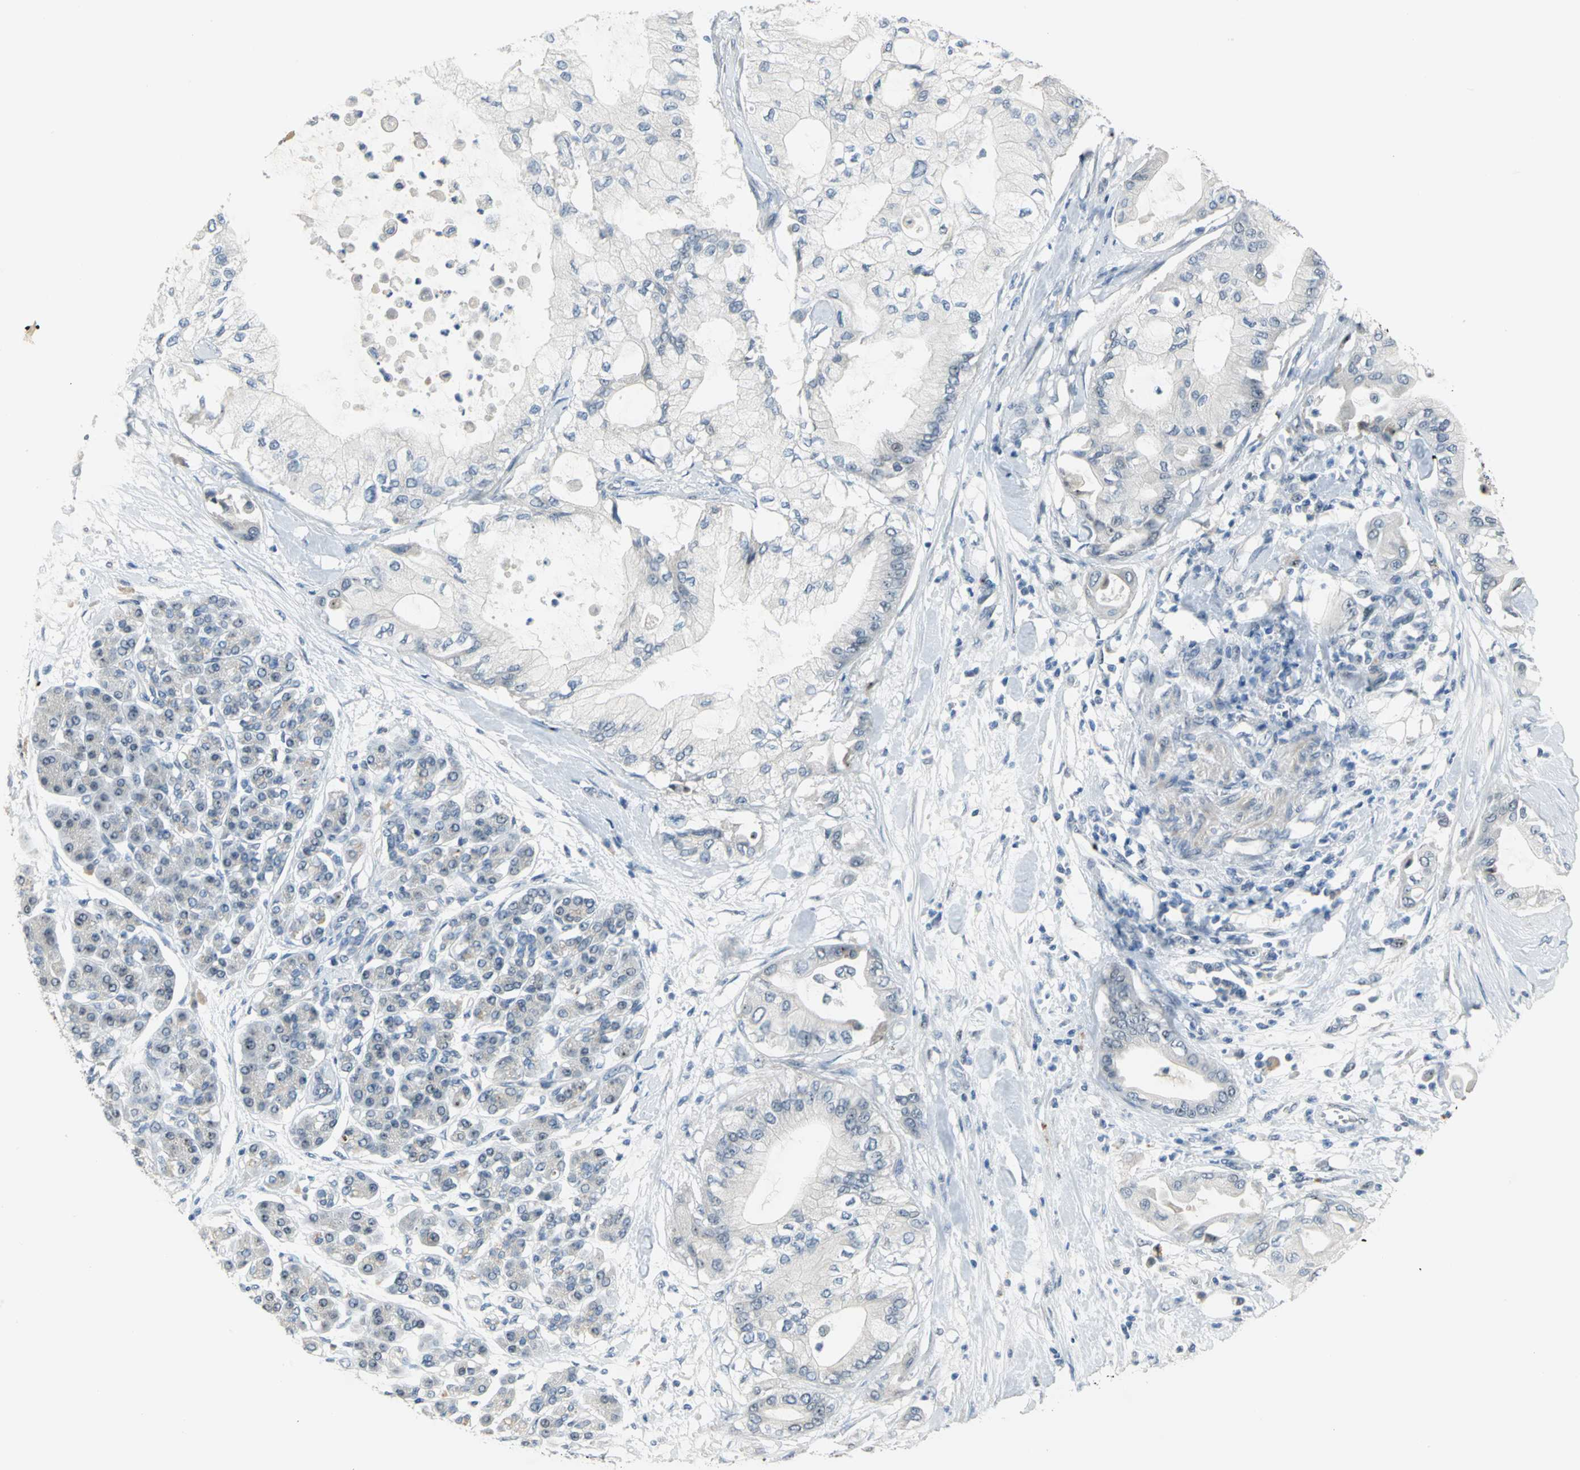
{"staining": {"intensity": "weak", "quantity": "25%-75%", "location": "nuclear"}, "tissue": "pancreatic cancer", "cell_type": "Tumor cells", "image_type": "cancer", "snomed": [{"axis": "morphology", "description": "Adenocarcinoma, NOS"}, {"axis": "morphology", "description": "Adenocarcinoma, metastatic, NOS"}, {"axis": "topography", "description": "Lymph node"}, {"axis": "topography", "description": "Pancreas"}, {"axis": "topography", "description": "Duodenum"}], "caption": "Immunohistochemistry (IHC) staining of pancreatic adenocarcinoma, which reveals low levels of weak nuclear positivity in approximately 25%-75% of tumor cells indicating weak nuclear protein staining. The staining was performed using DAB (brown) for protein detection and nuclei were counterstained in hematoxylin (blue).", "gene": "MYBBP1A", "patient": {"sex": "female", "age": 64}}